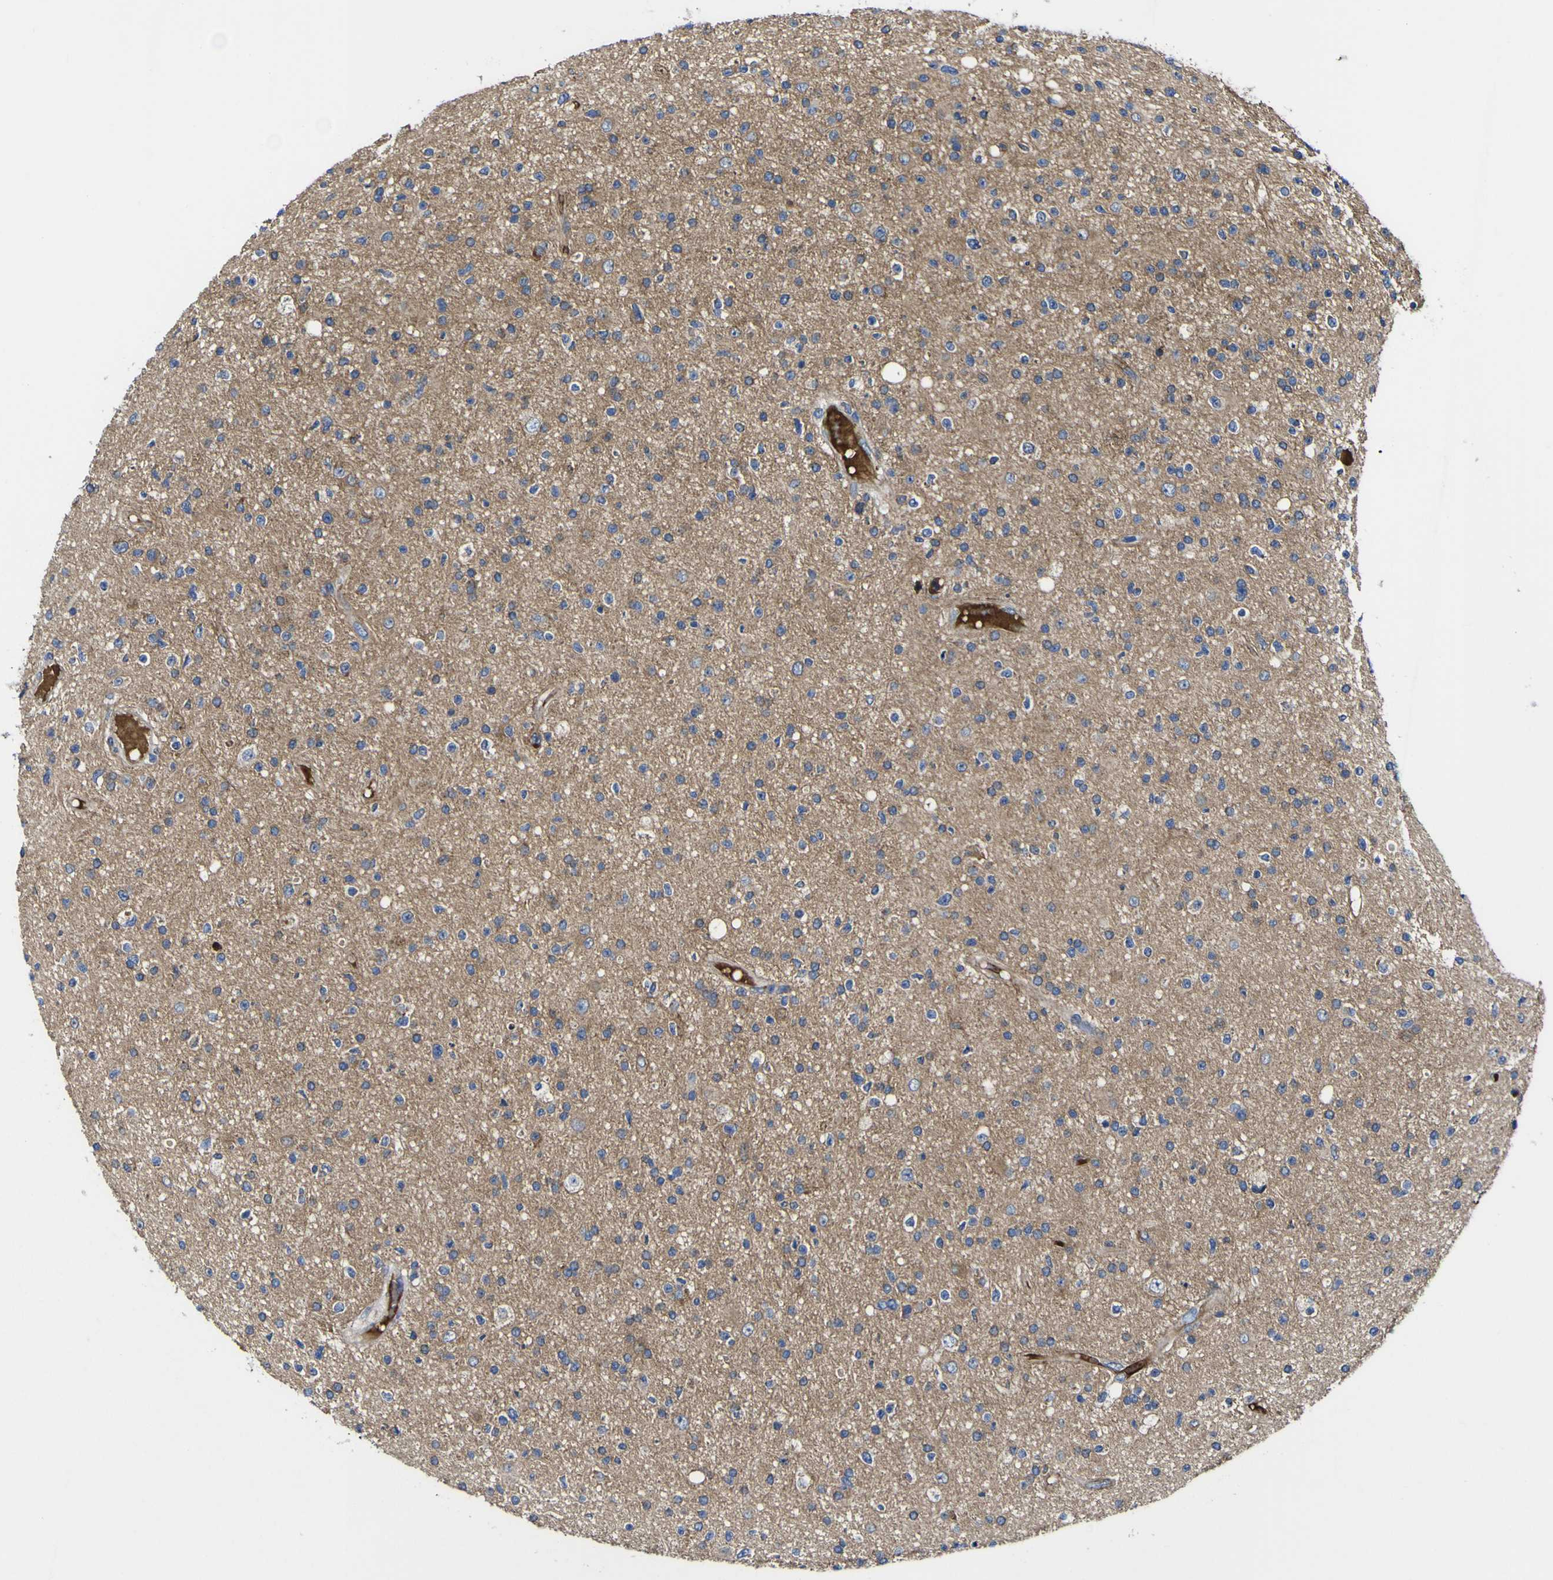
{"staining": {"intensity": "moderate", "quantity": "25%-75%", "location": "cytoplasmic/membranous"}, "tissue": "glioma", "cell_type": "Tumor cells", "image_type": "cancer", "snomed": [{"axis": "morphology", "description": "Glioma, malignant, High grade"}, {"axis": "topography", "description": "Brain"}], "caption": "A histopathology image showing moderate cytoplasmic/membranous expression in approximately 25%-75% of tumor cells in high-grade glioma (malignant), as visualized by brown immunohistochemical staining.", "gene": "CCDC90B", "patient": {"sex": "male", "age": 33}}